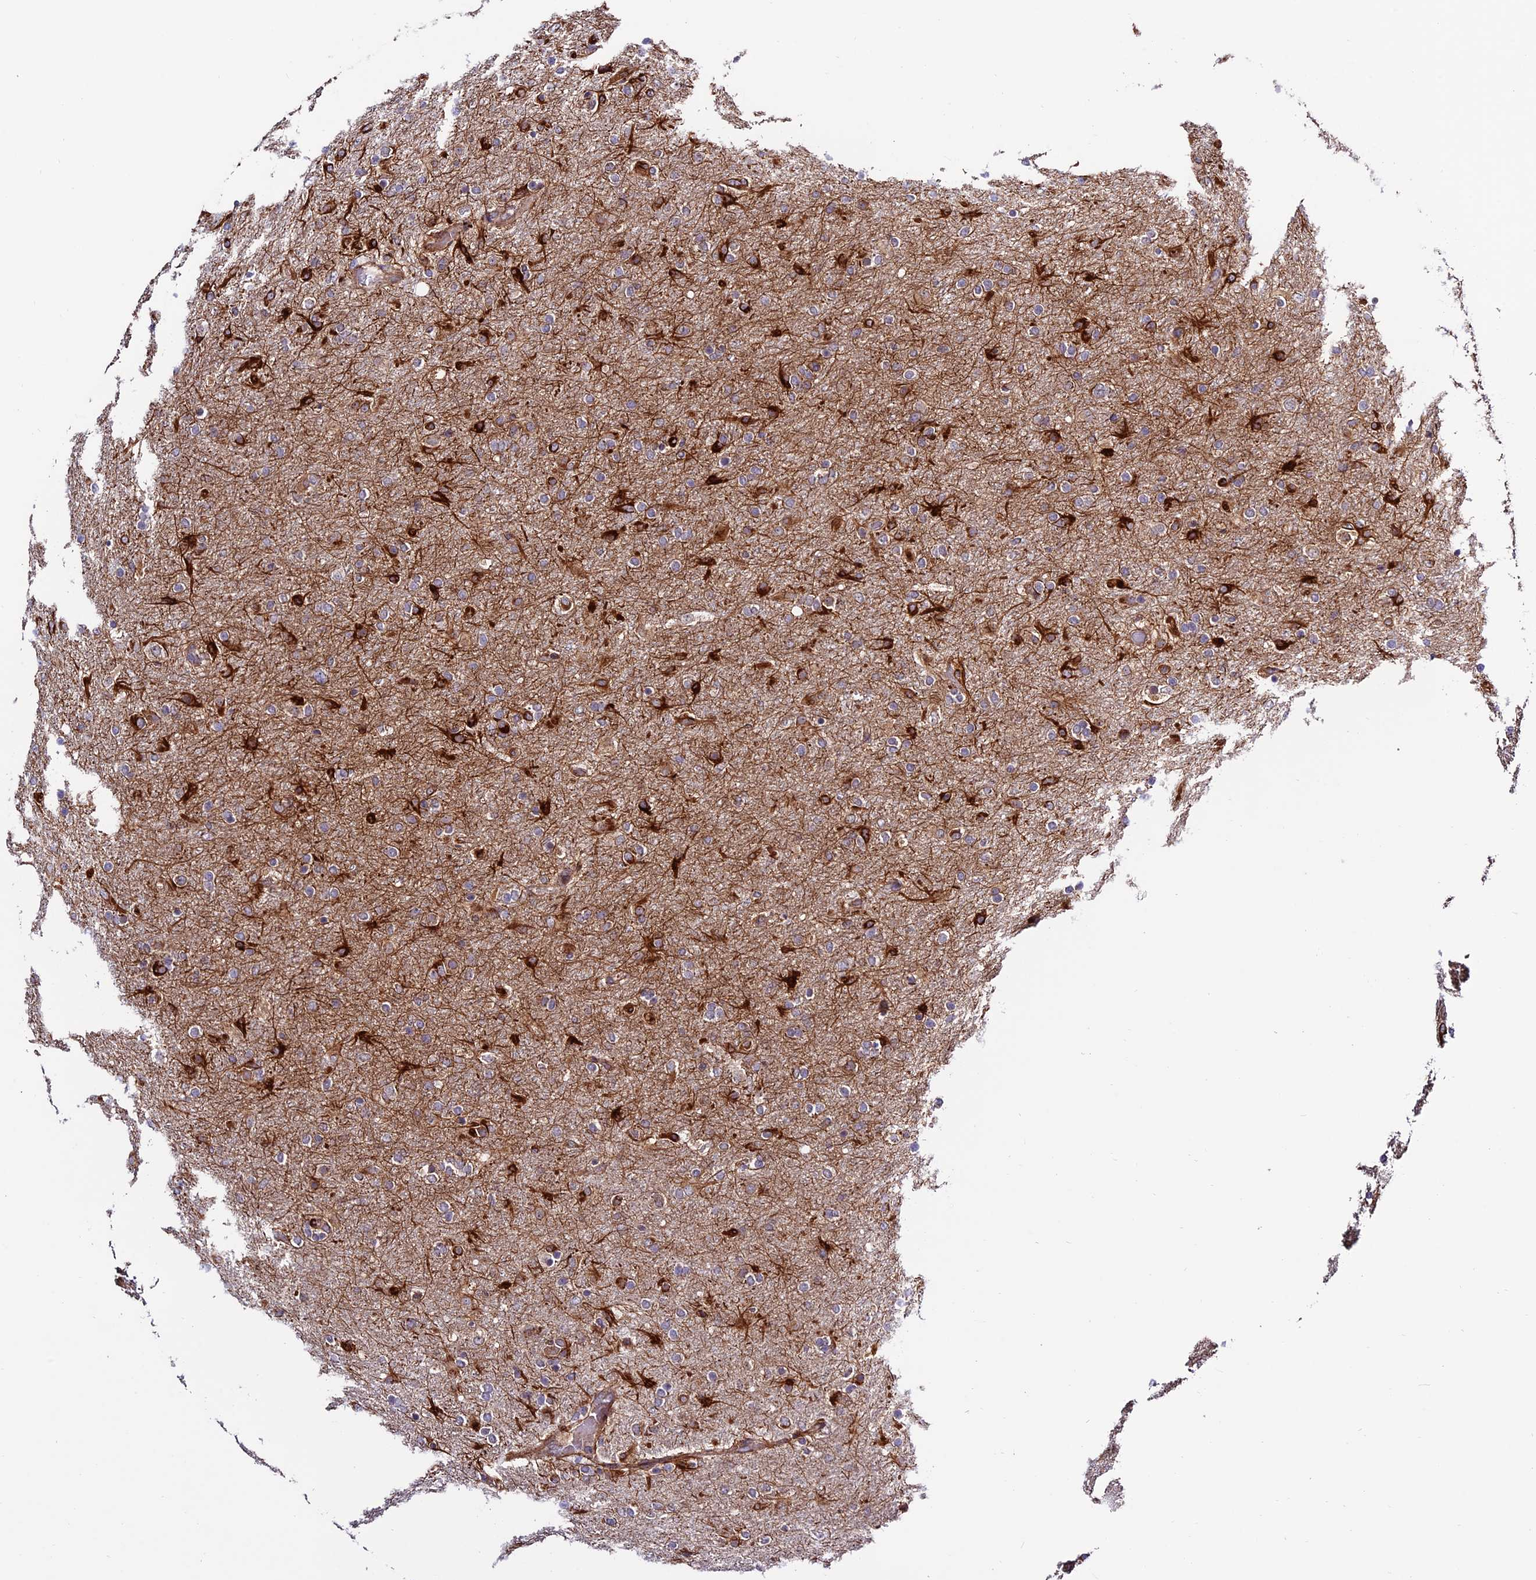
{"staining": {"intensity": "negative", "quantity": "none", "location": "none"}, "tissue": "glioma", "cell_type": "Tumor cells", "image_type": "cancer", "snomed": [{"axis": "morphology", "description": "Glioma, malignant, Low grade"}, {"axis": "topography", "description": "Brain"}], "caption": "This is an immunohistochemistry (IHC) photomicrograph of human glioma. There is no staining in tumor cells.", "gene": "TNIP3", "patient": {"sex": "male", "age": 65}}